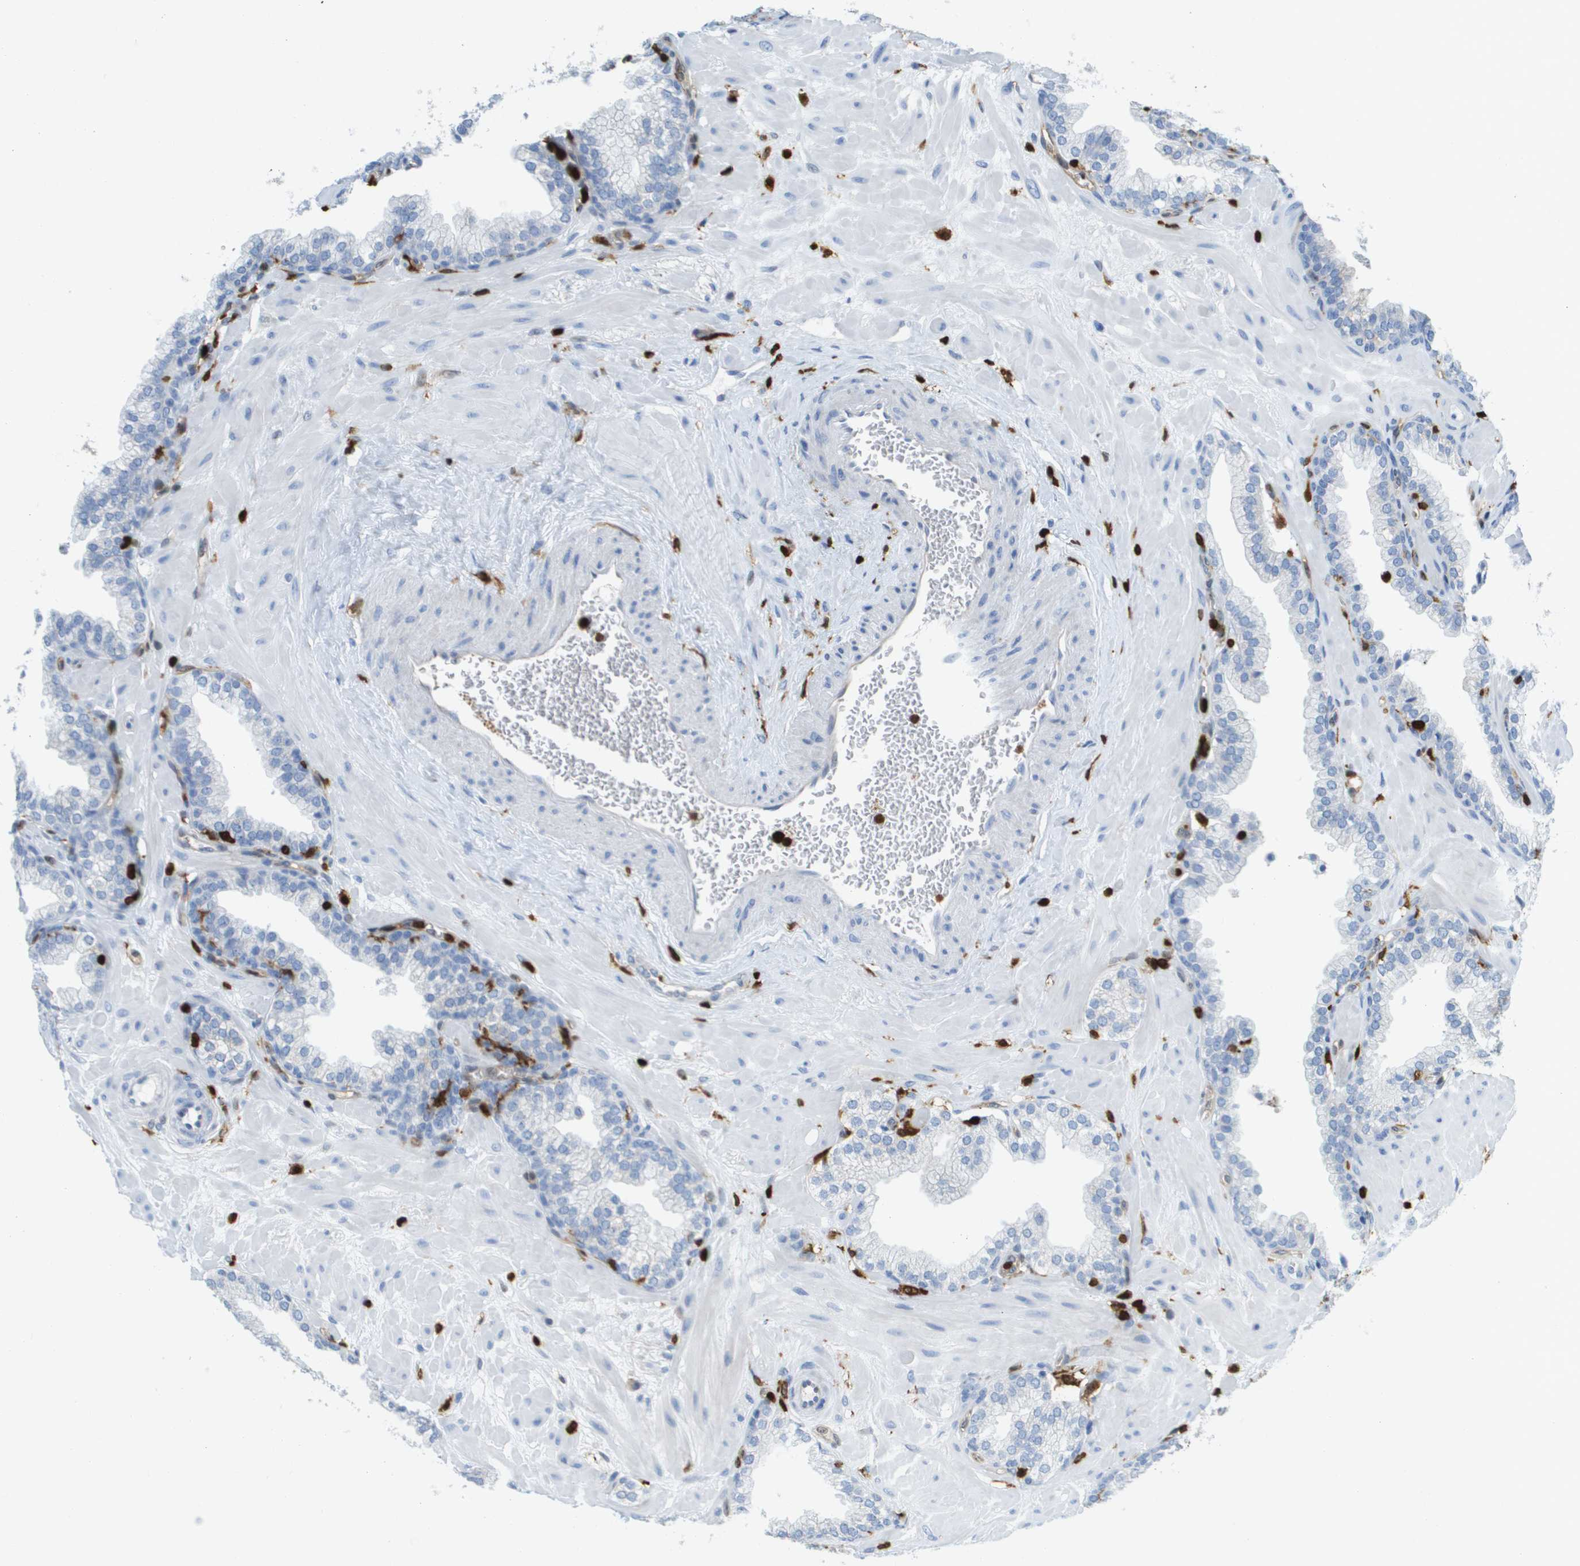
{"staining": {"intensity": "negative", "quantity": "none", "location": "none"}, "tissue": "prostate", "cell_type": "Glandular cells", "image_type": "normal", "snomed": [{"axis": "morphology", "description": "Normal tissue, NOS"}, {"axis": "morphology", "description": "Urothelial carcinoma, Low grade"}, {"axis": "topography", "description": "Urinary bladder"}, {"axis": "topography", "description": "Prostate"}], "caption": "The micrograph demonstrates no staining of glandular cells in unremarkable prostate. Brightfield microscopy of immunohistochemistry stained with DAB (3,3'-diaminobenzidine) (brown) and hematoxylin (blue), captured at high magnification.", "gene": "DOCK5", "patient": {"sex": "male", "age": 60}}